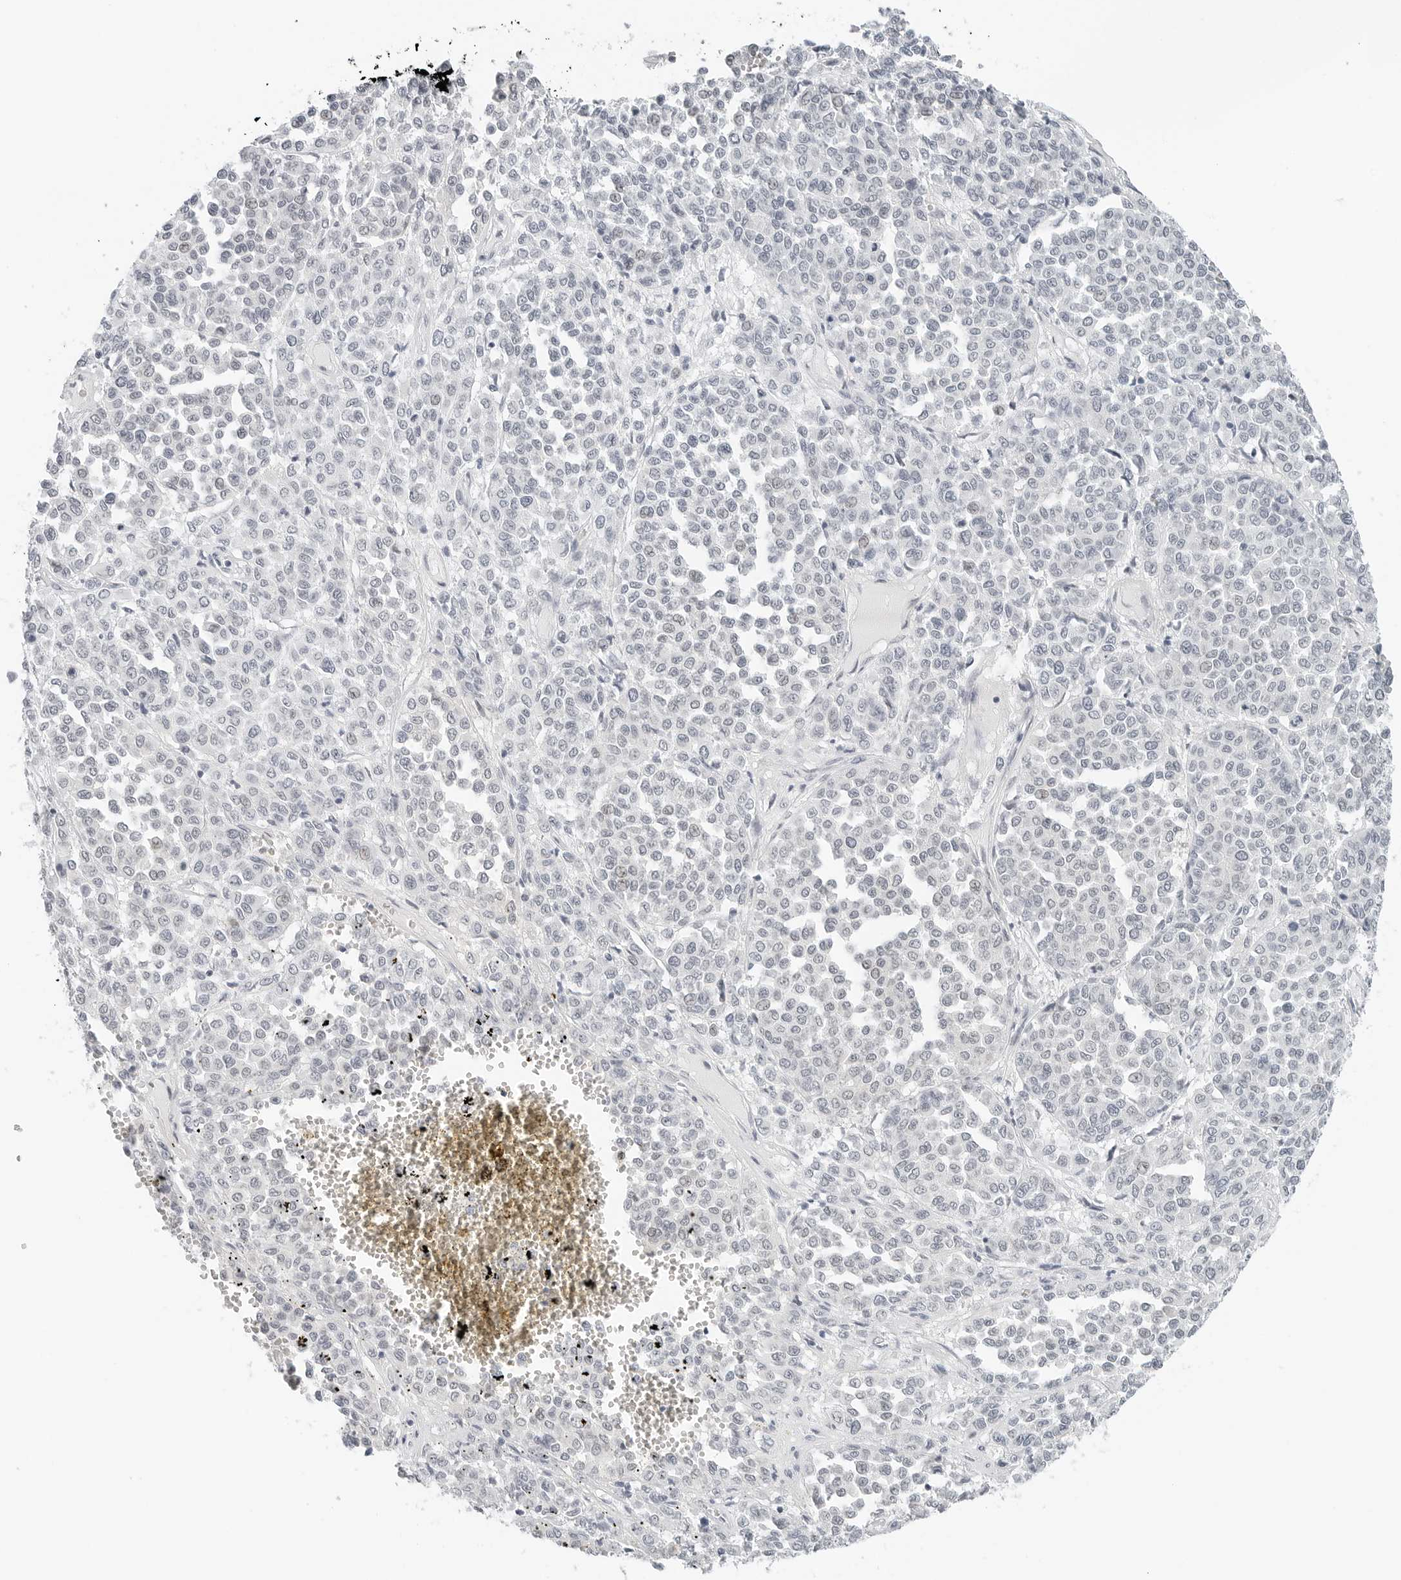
{"staining": {"intensity": "negative", "quantity": "none", "location": "none"}, "tissue": "melanoma", "cell_type": "Tumor cells", "image_type": "cancer", "snomed": [{"axis": "morphology", "description": "Malignant melanoma, Metastatic site"}, {"axis": "topography", "description": "Pancreas"}], "caption": "Immunohistochemical staining of human melanoma shows no significant staining in tumor cells. (DAB (3,3'-diaminobenzidine) immunohistochemistry, high magnification).", "gene": "NTMT2", "patient": {"sex": "female", "age": 30}}